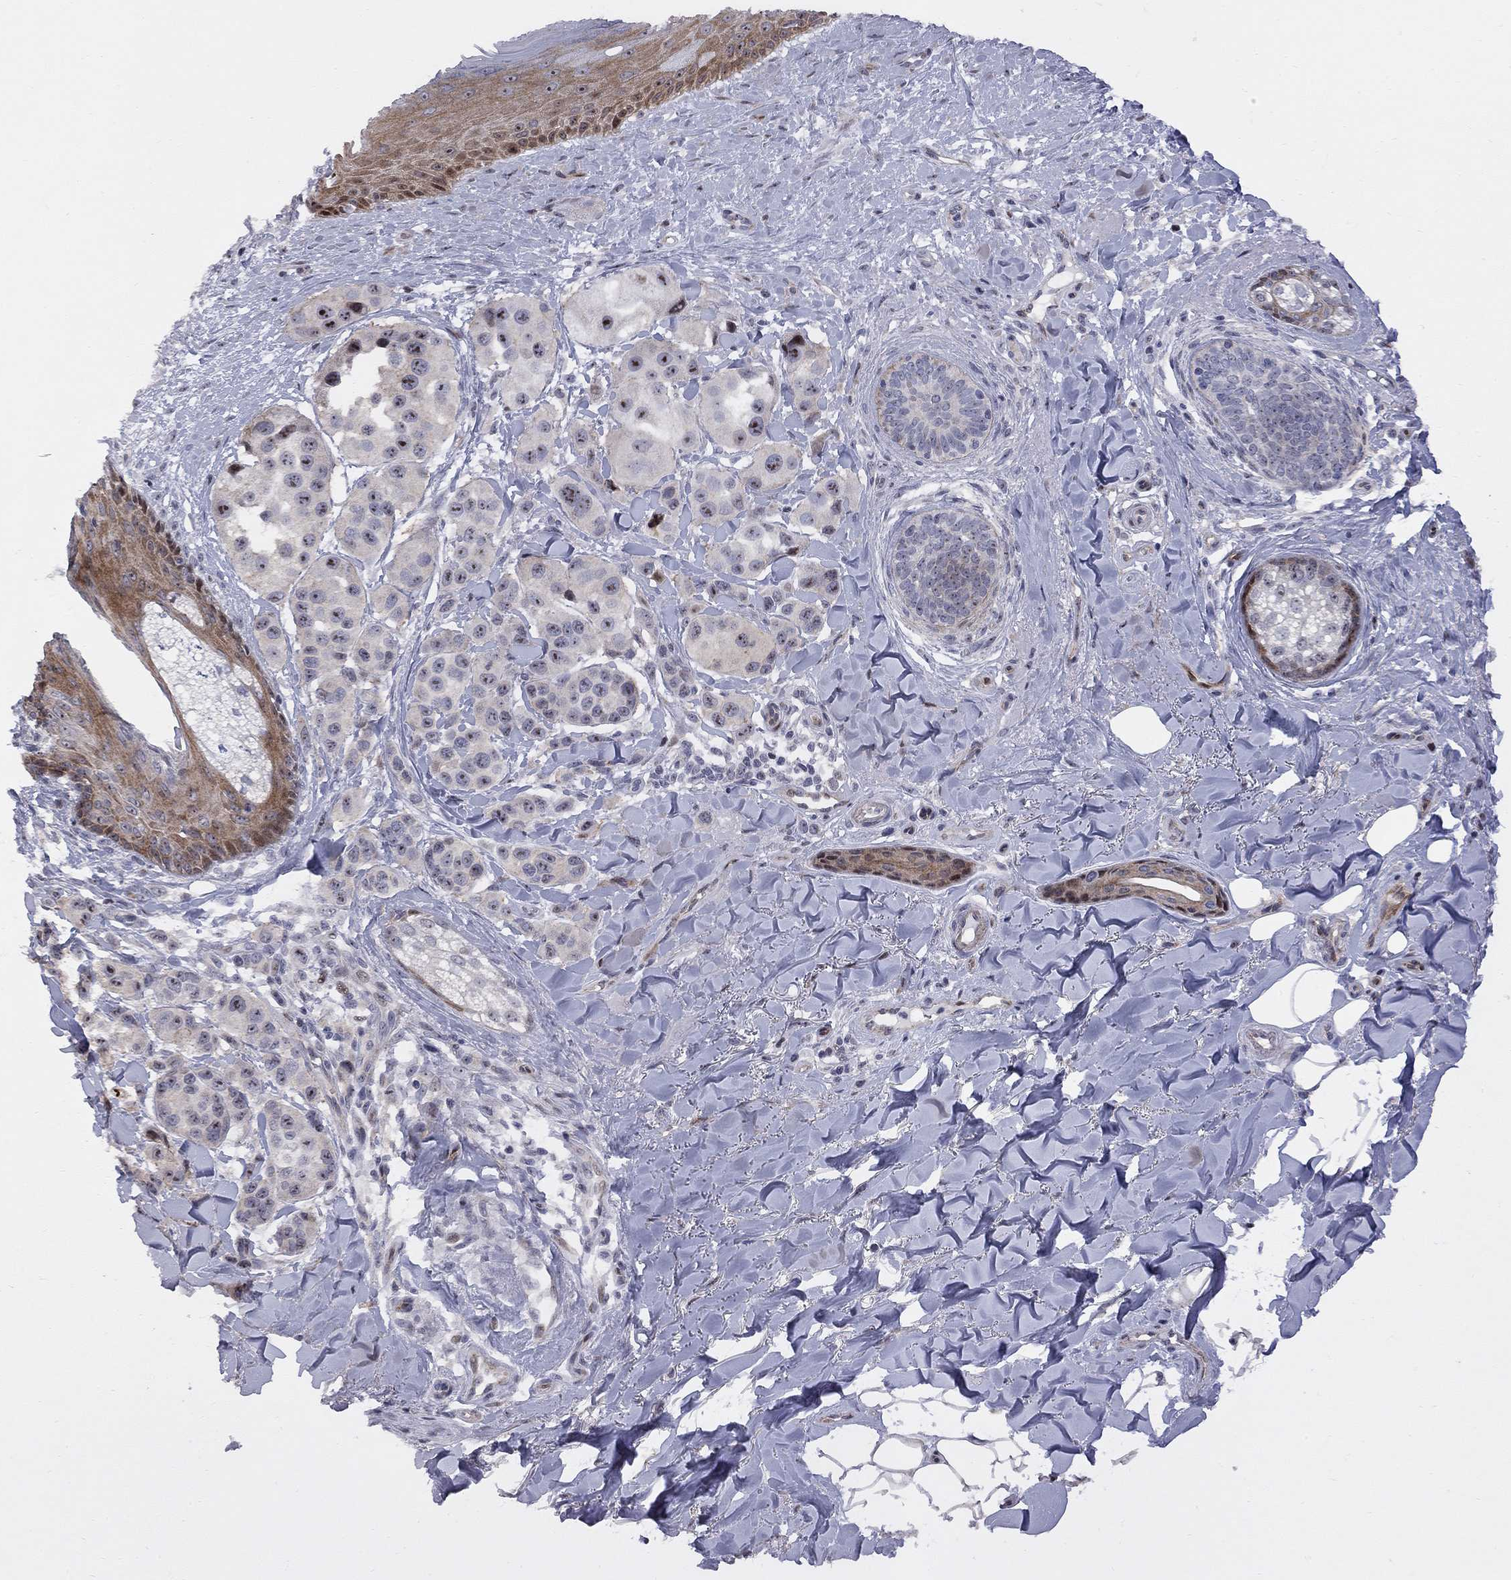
{"staining": {"intensity": "strong", "quantity": "<25%", "location": "nuclear"}, "tissue": "melanoma", "cell_type": "Tumor cells", "image_type": "cancer", "snomed": [{"axis": "morphology", "description": "Malignant melanoma, NOS"}, {"axis": "topography", "description": "Skin"}], "caption": "An immunohistochemistry photomicrograph of neoplastic tissue is shown. Protein staining in brown shows strong nuclear positivity in malignant melanoma within tumor cells. (DAB IHC with brightfield microscopy, high magnification).", "gene": "DHX33", "patient": {"sex": "male", "age": 57}}